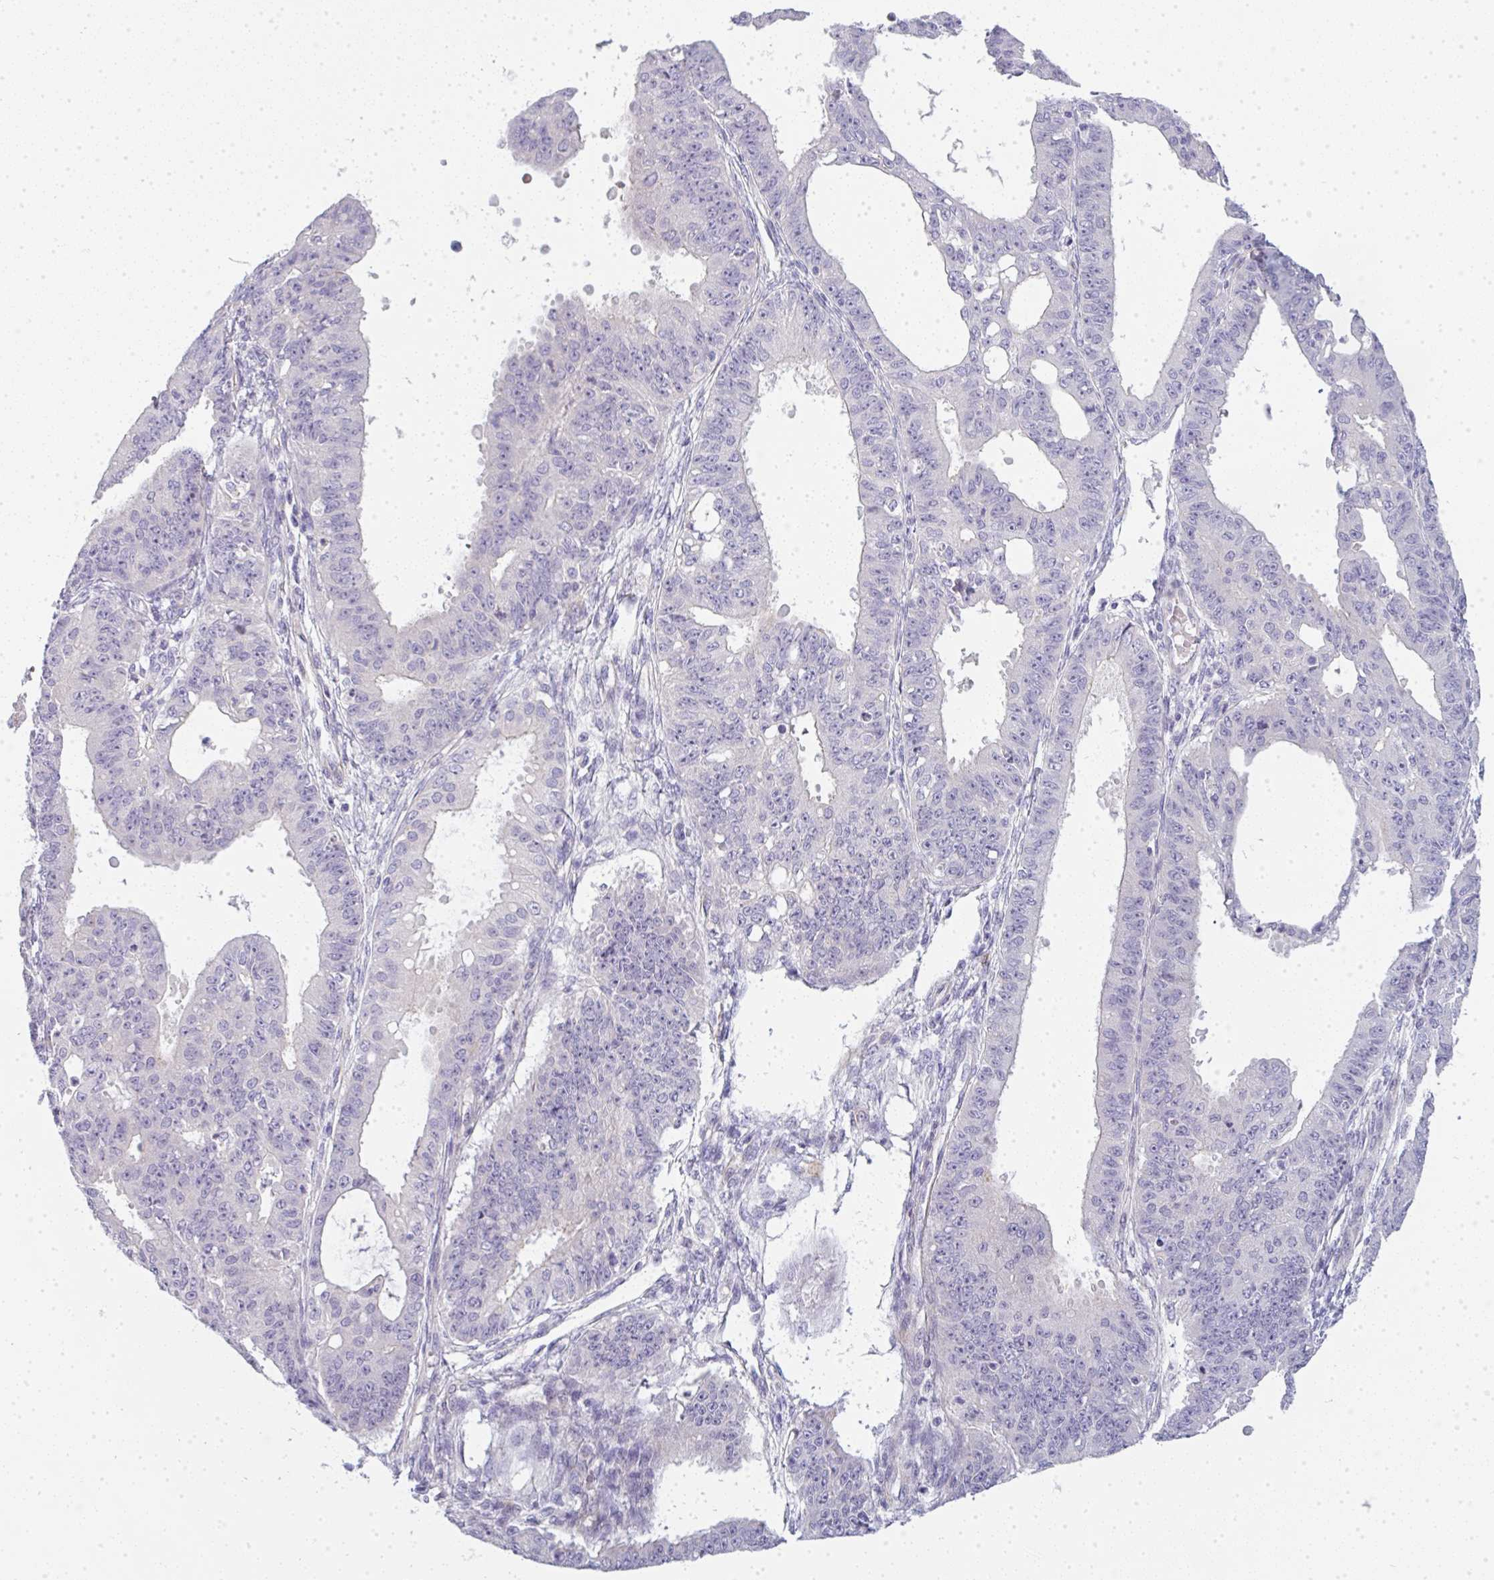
{"staining": {"intensity": "weak", "quantity": "<25%", "location": "cytoplasmic/membranous"}, "tissue": "ovarian cancer", "cell_type": "Tumor cells", "image_type": "cancer", "snomed": [{"axis": "morphology", "description": "Carcinoma, endometroid"}, {"axis": "topography", "description": "Appendix"}, {"axis": "topography", "description": "Ovary"}], "caption": "High power microscopy photomicrograph of an immunohistochemistry histopathology image of ovarian cancer (endometroid carcinoma), revealing no significant positivity in tumor cells.", "gene": "LPAR4", "patient": {"sex": "female", "age": 42}}